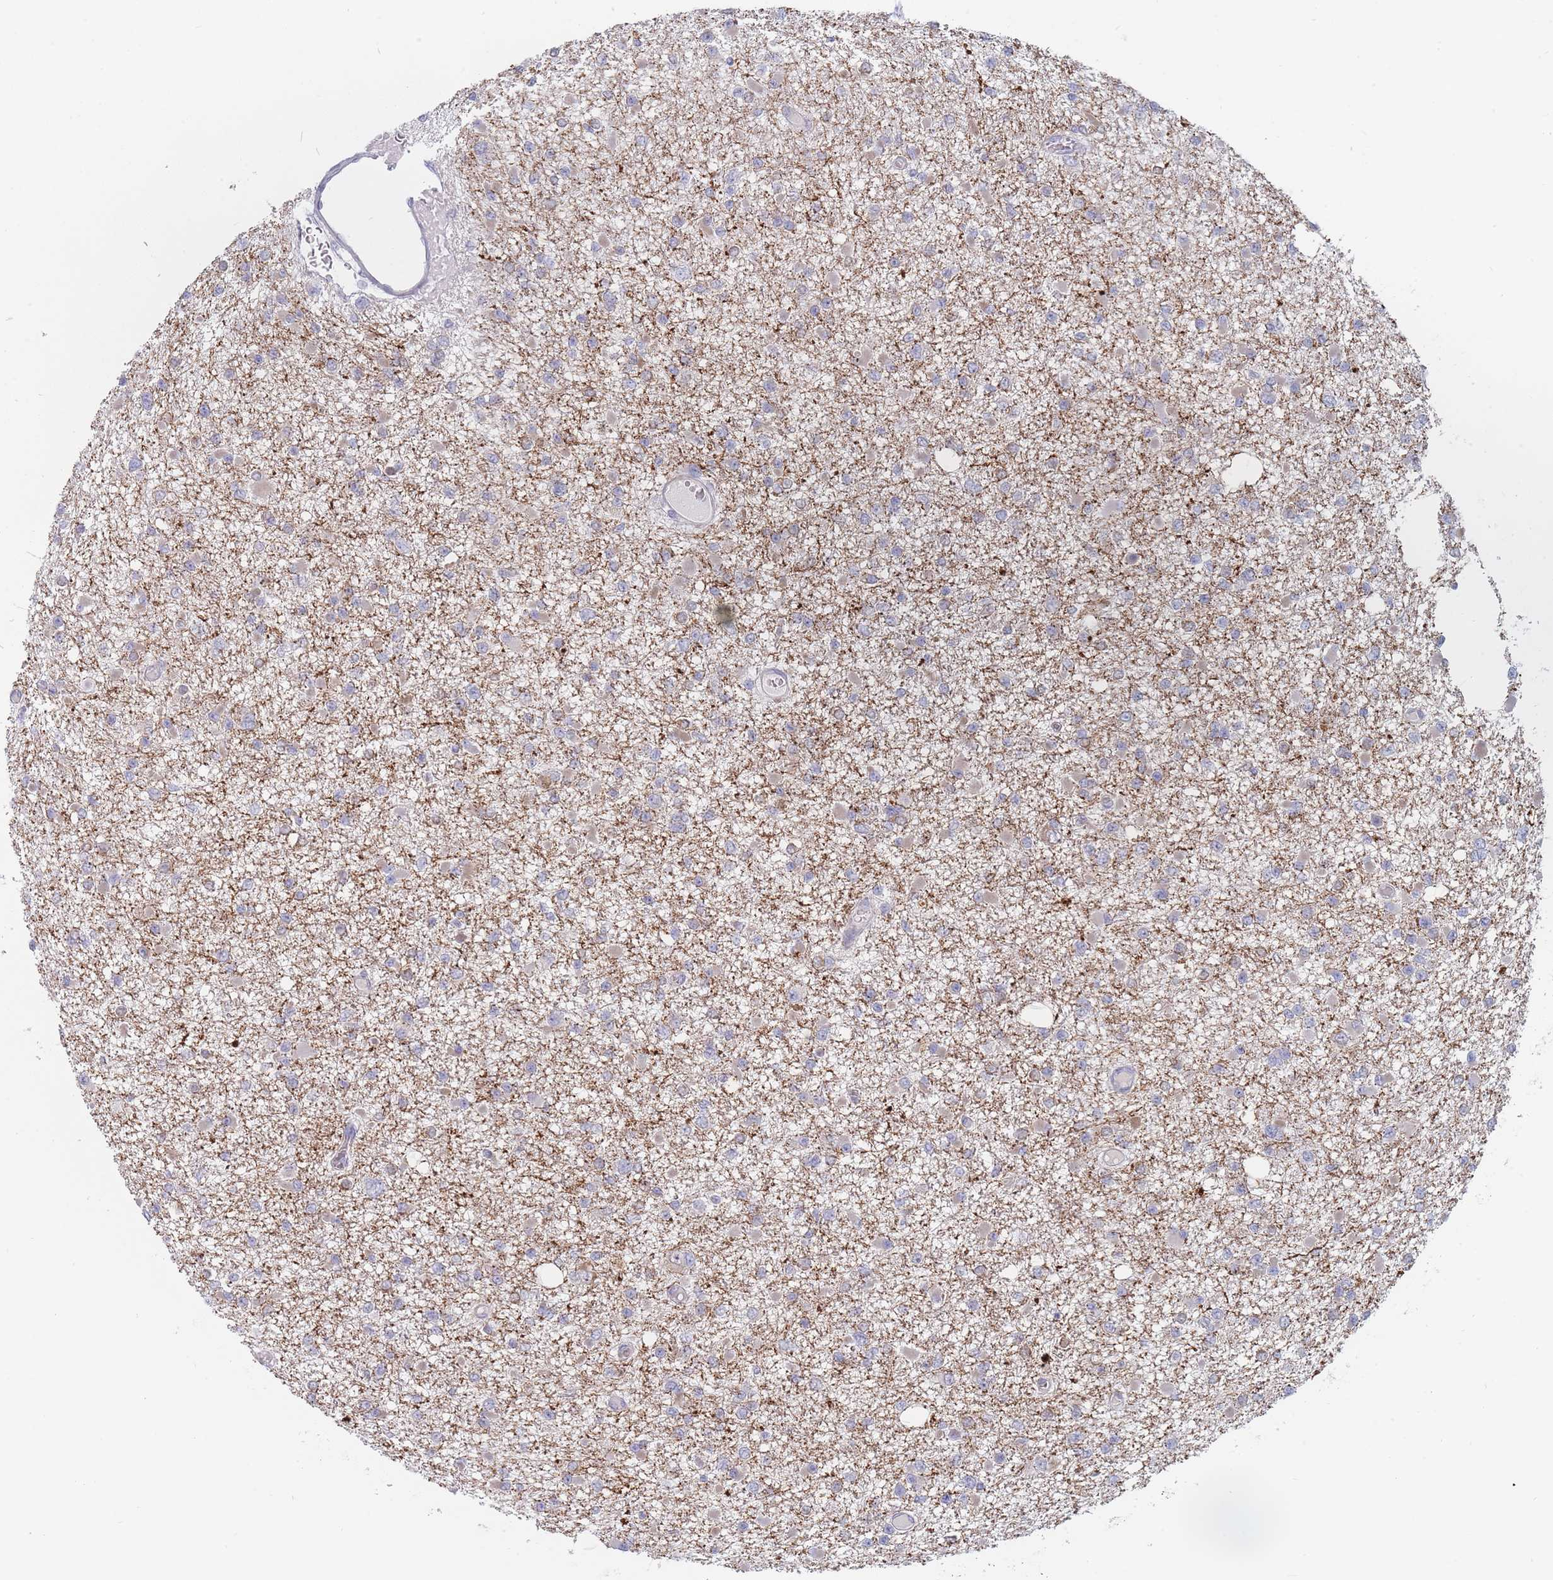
{"staining": {"intensity": "negative", "quantity": "none", "location": "none"}, "tissue": "glioma", "cell_type": "Tumor cells", "image_type": "cancer", "snomed": [{"axis": "morphology", "description": "Glioma, malignant, Low grade"}, {"axis": "topography", "description": "Brain"}], "caption": "Immunohistochemical staining of human glioma shows no significant positivity in tumor cells.", "gene": "SPATS1", "patient": {"sex": "female", "age": 22}}